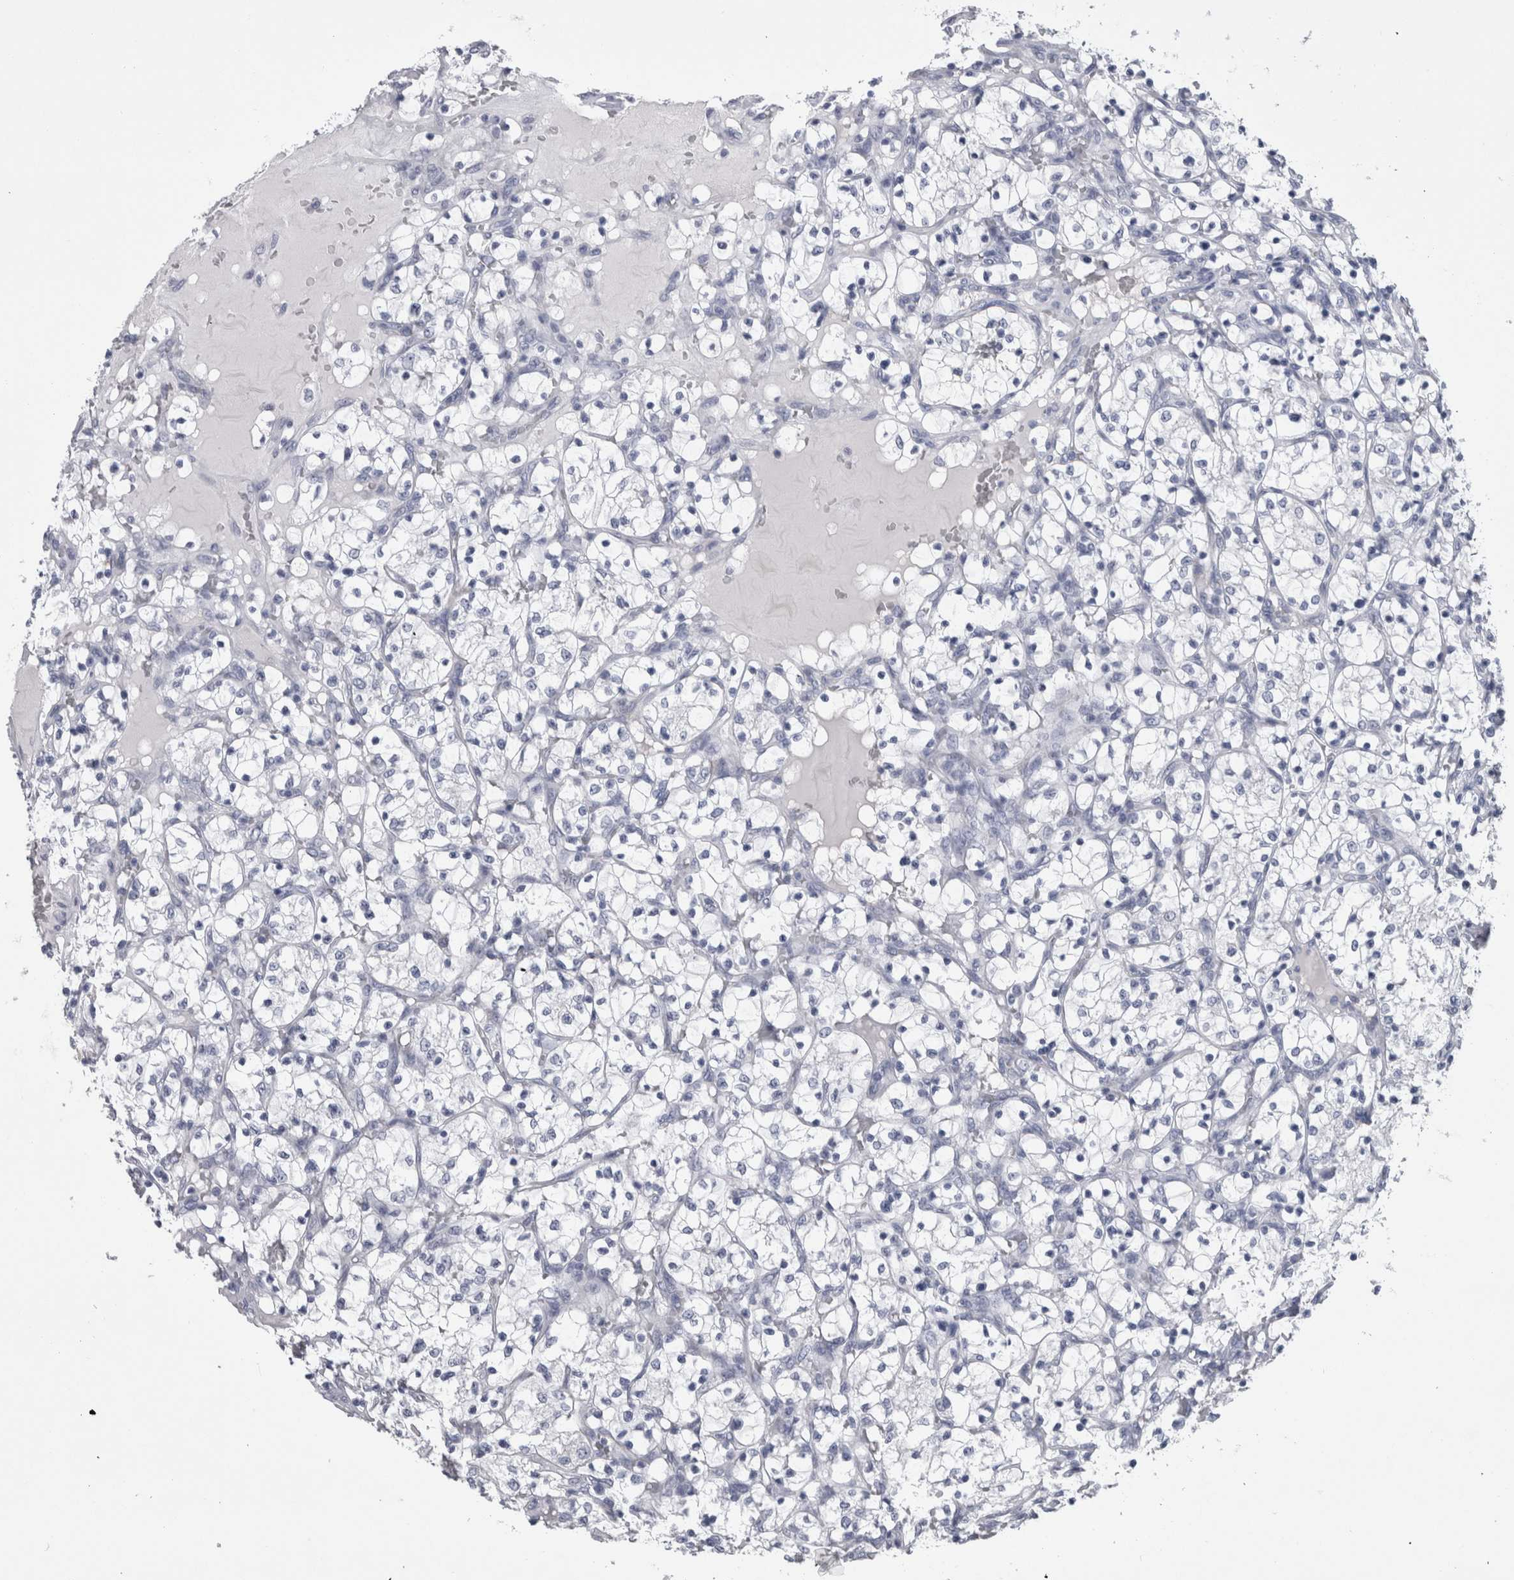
{"staining": {"intensity": "negative", "quantity": "none", "location": "none"}, "tissue": "renal cancer", "cell_type": "Tumor cells", "image_type": "cancer", "snomed": [{"axis": "morphology", "description": "Adenocarcinoma, NOS"}, {"axis": "topography", "description": "Kidney"}], "caption": "DAB (3,3'-diaminobenzidine) immunohistochemical staining of renal cancer reveals no significant expression in tumor cells.", "gene": "PAX5", "patient": {"sex": "female", "age": 69}}